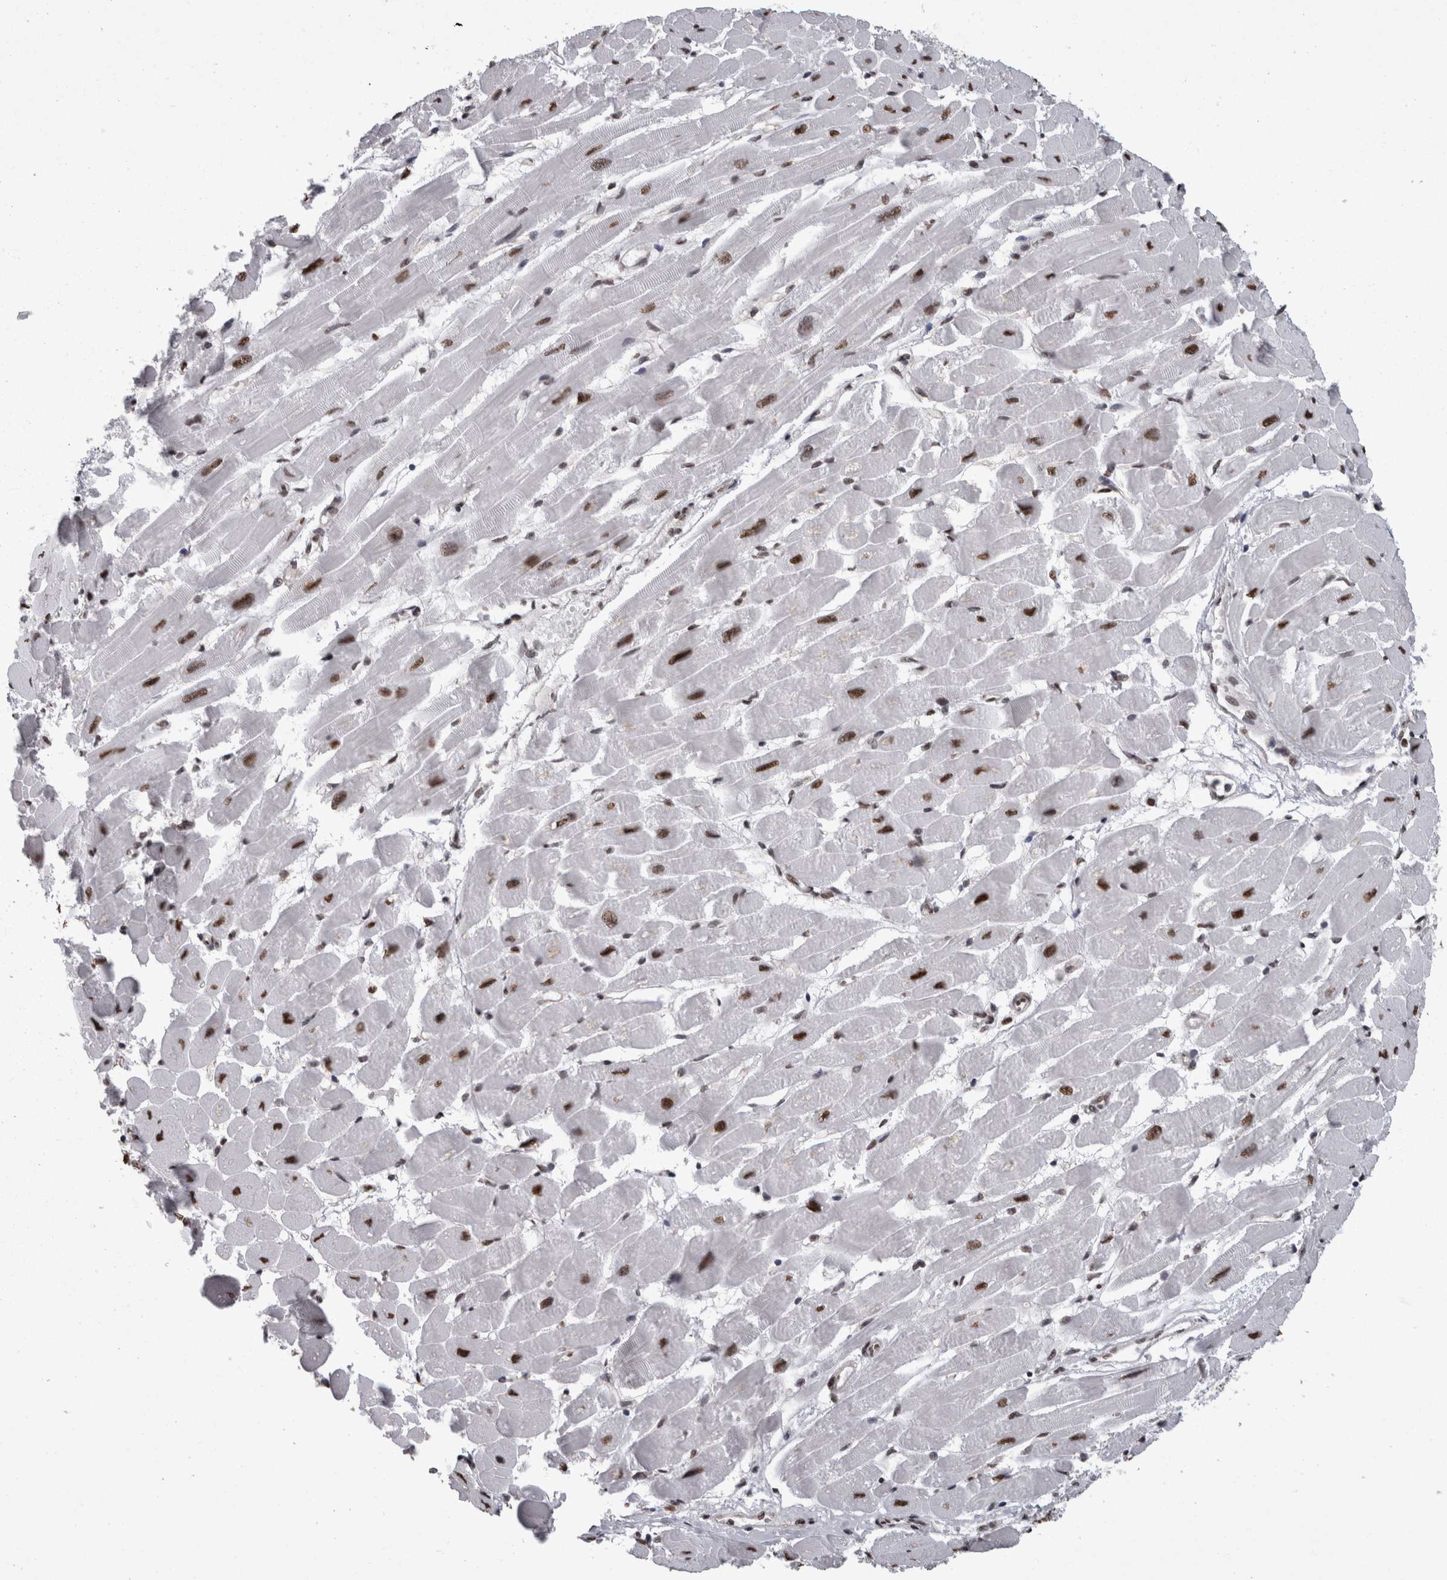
{"staining": {"intensity": "strong", "quantity": ">75%", "location": "nuclear"}, "tissue": "heart muscle", "cell_type": "Cardiomyocytes", "image_type": "normal", "snomed": [{"axis": "morphology", "description": "Normal tissue, NOS"}, {"axis": "topography", "description": "Heart"}], "caption": "About >75% of cardiomyocytes in benign heart muscle demonstrate strong nuclear protein positivity as visualized by brown immunohistochemical staining.", "gene": "HNRNPM", "patient": {"sex": "female", "age": 54}}